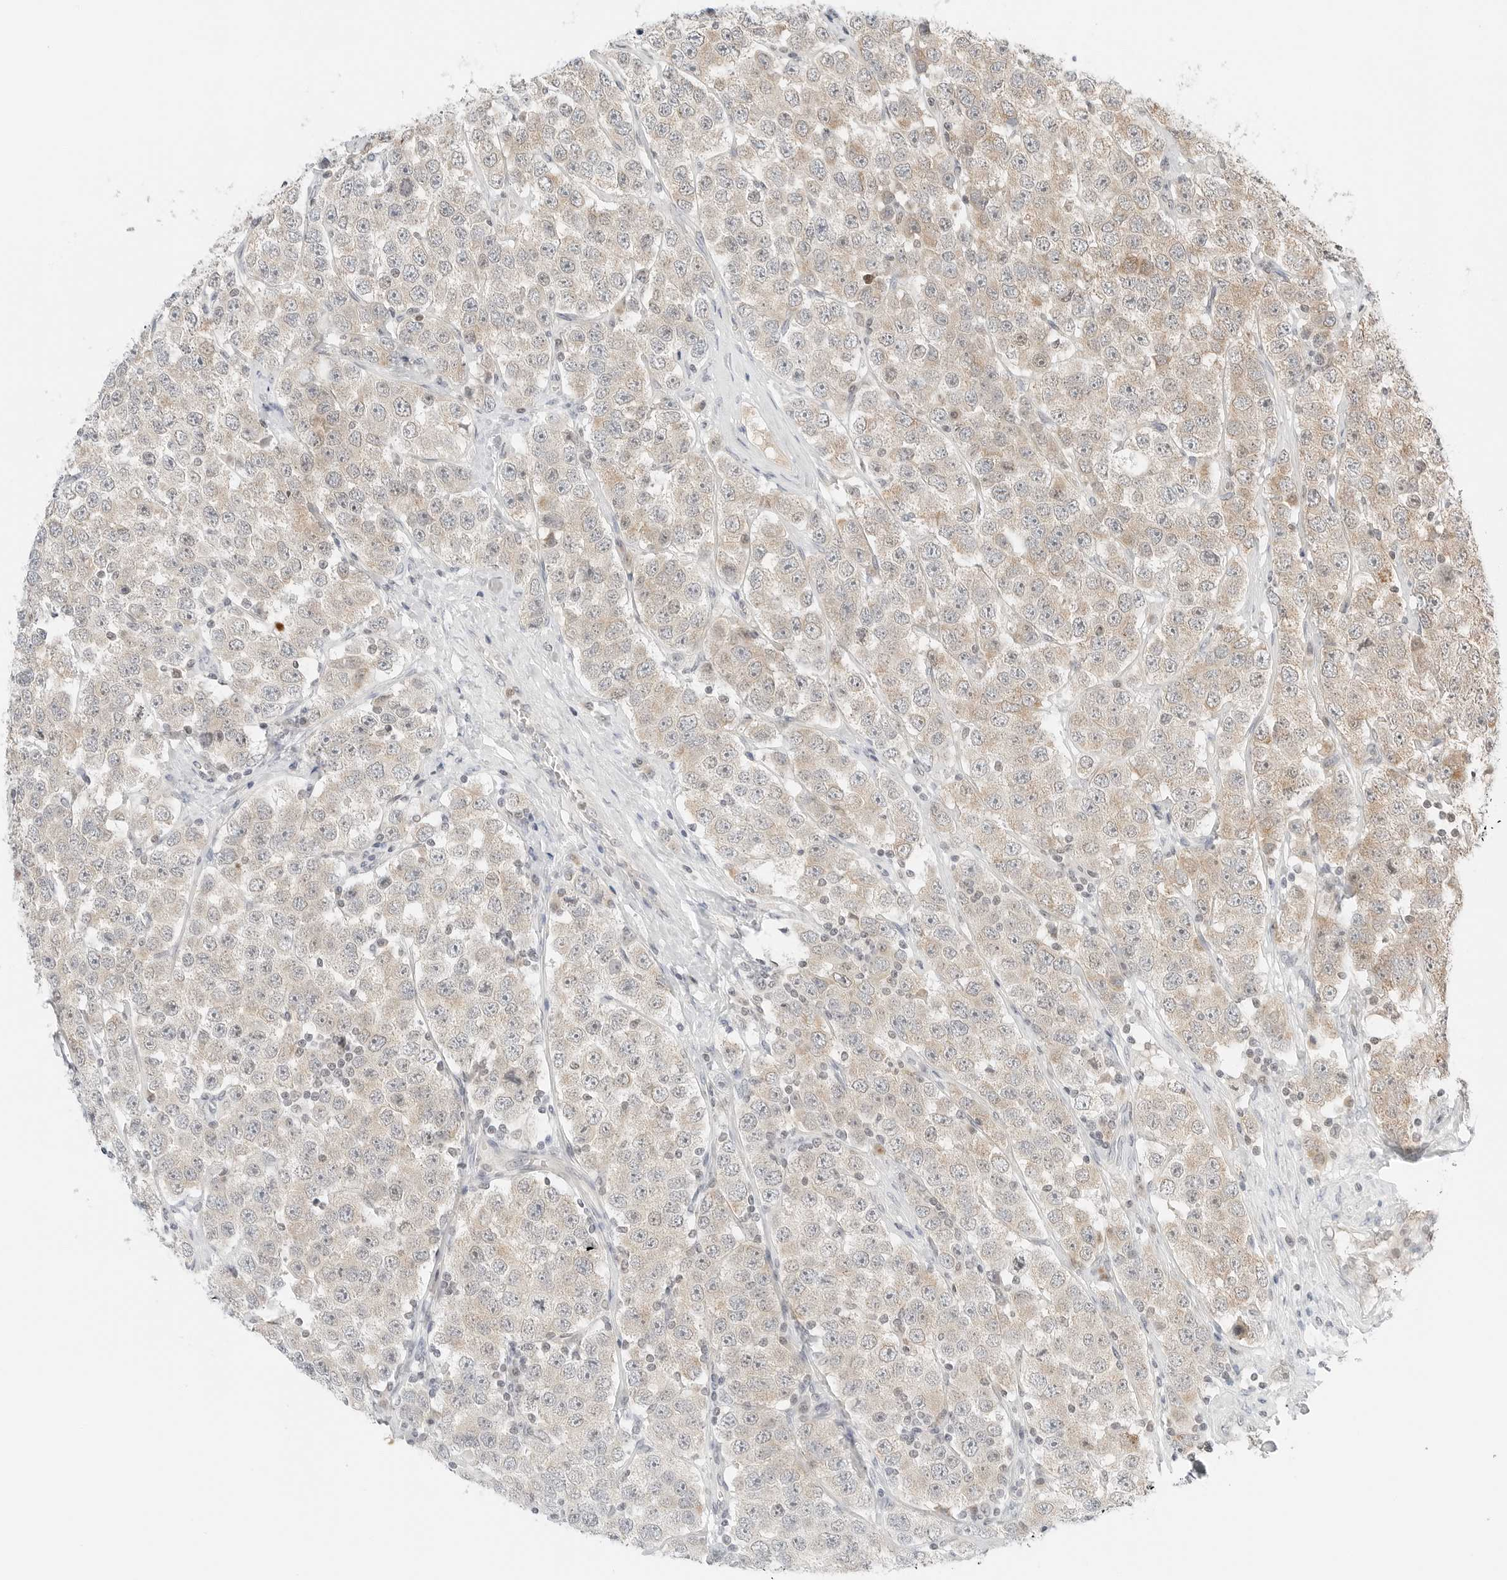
{"staining": {"intensity": "weak", "quantity": "25%-75%", "location": "cytoplasmic/membranous"}, "tissue": "testis cancer", "cell_type": "Tumor cells", "image_type": "cancer", "snomed": [{"axis": "morphology", "description": "Seminoma, NOS"}, {"axis": "topography", "description": "Testis"}], "caption": "Tumor cells show low levels of weak cytoplasmic/membranous expression in approximately 25%-75% of cells in human testis cancer (seminoma).", "gene": "IQCC", "patient": {"sex": "male", "age": 28}}